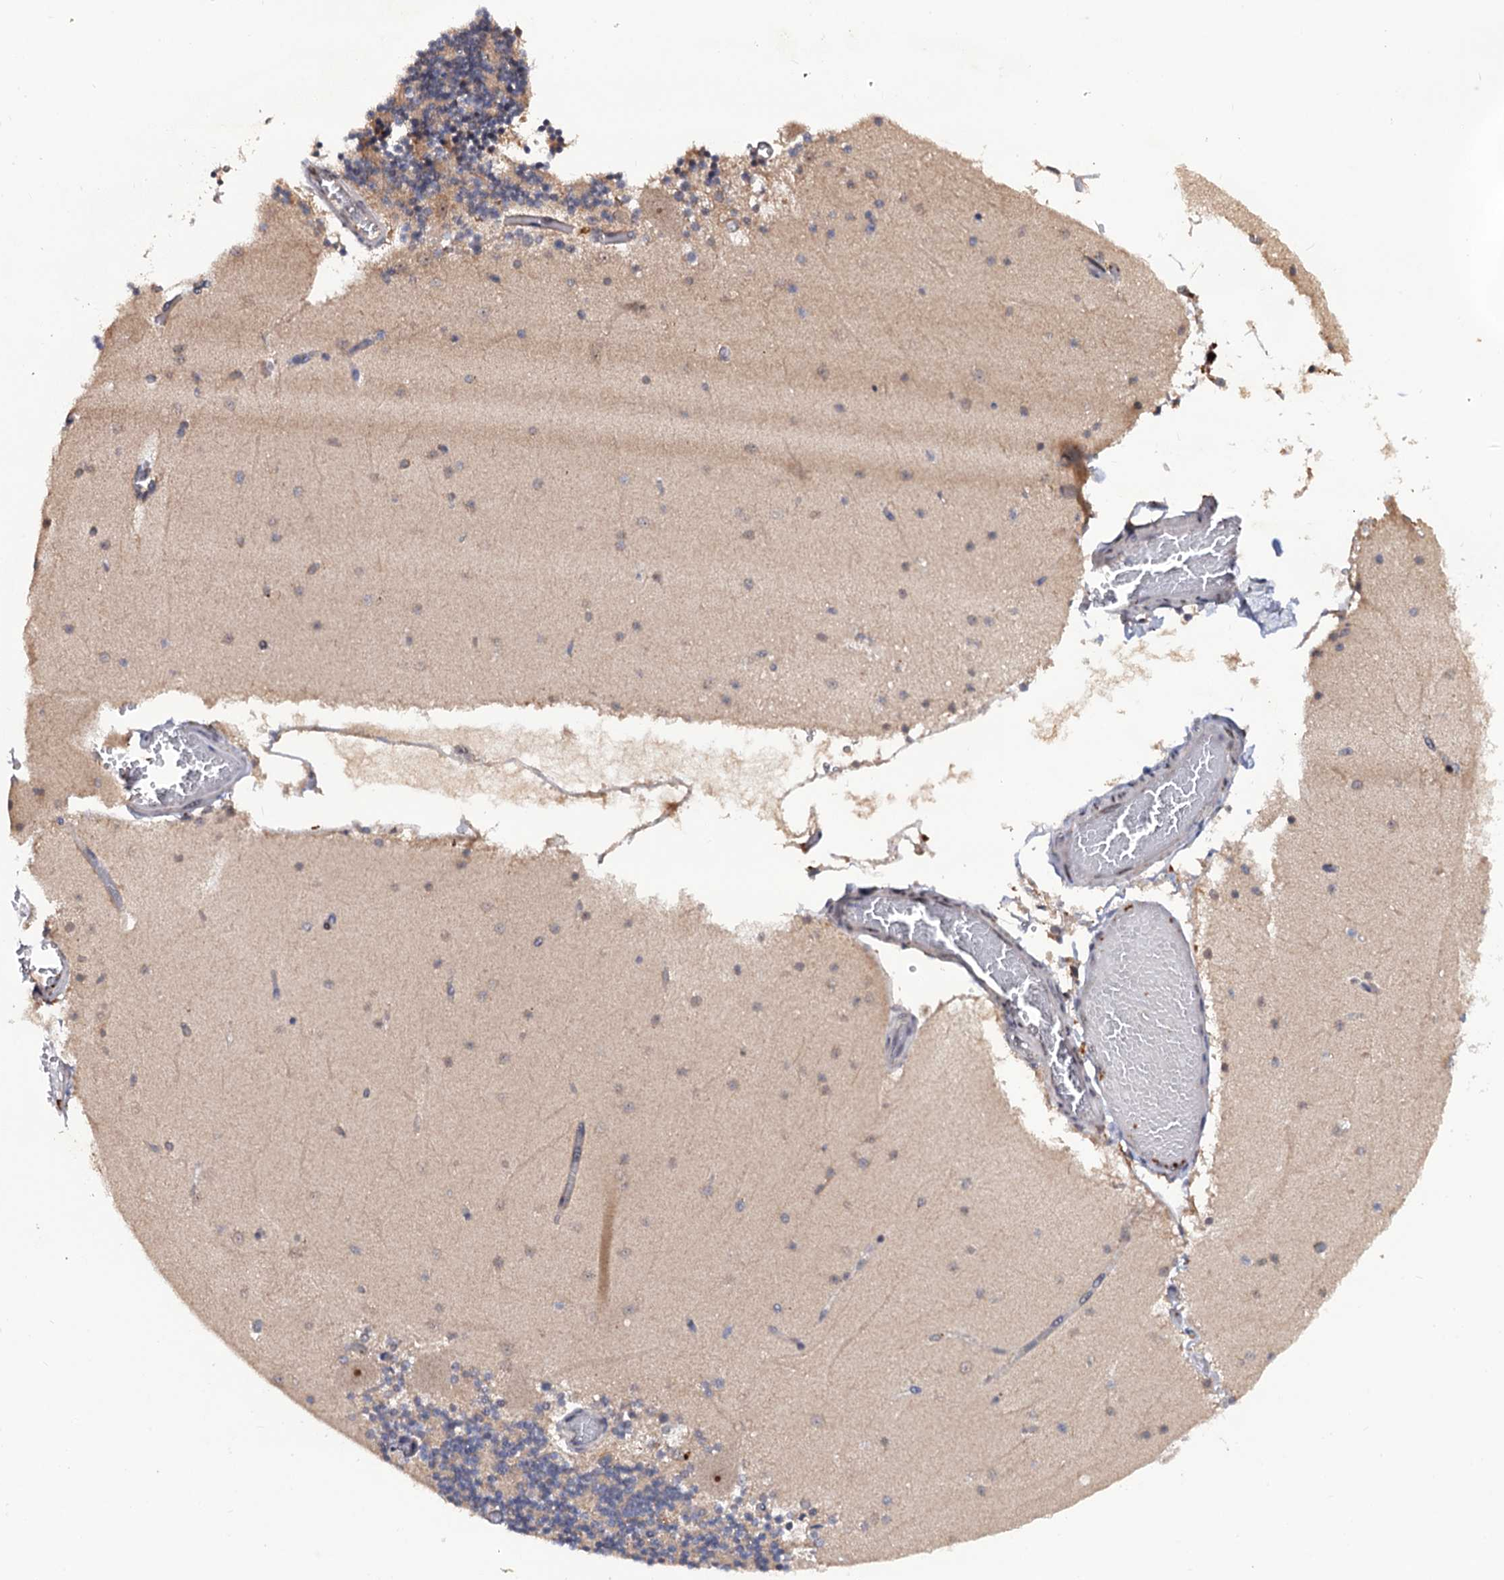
{"staining": {"intensity": "weak", "quantity": "<25%", "location": "cytoplasmic/membranous"}, "tissue": "cerebellum", "cell_type": "Cells in granular layer", "image_type": "normal", "snomed": [{"axis": "morphology", "description": "Normal tissue, NOS"}, {"axis": "topography", "description": "Cerebellum"}], "caption": "Micrograph shows no significant protein staining in cells in granular layer of normal cerebellum.", "gene": "LRRC63", "patient": {"sex": "female", "age": 28}}